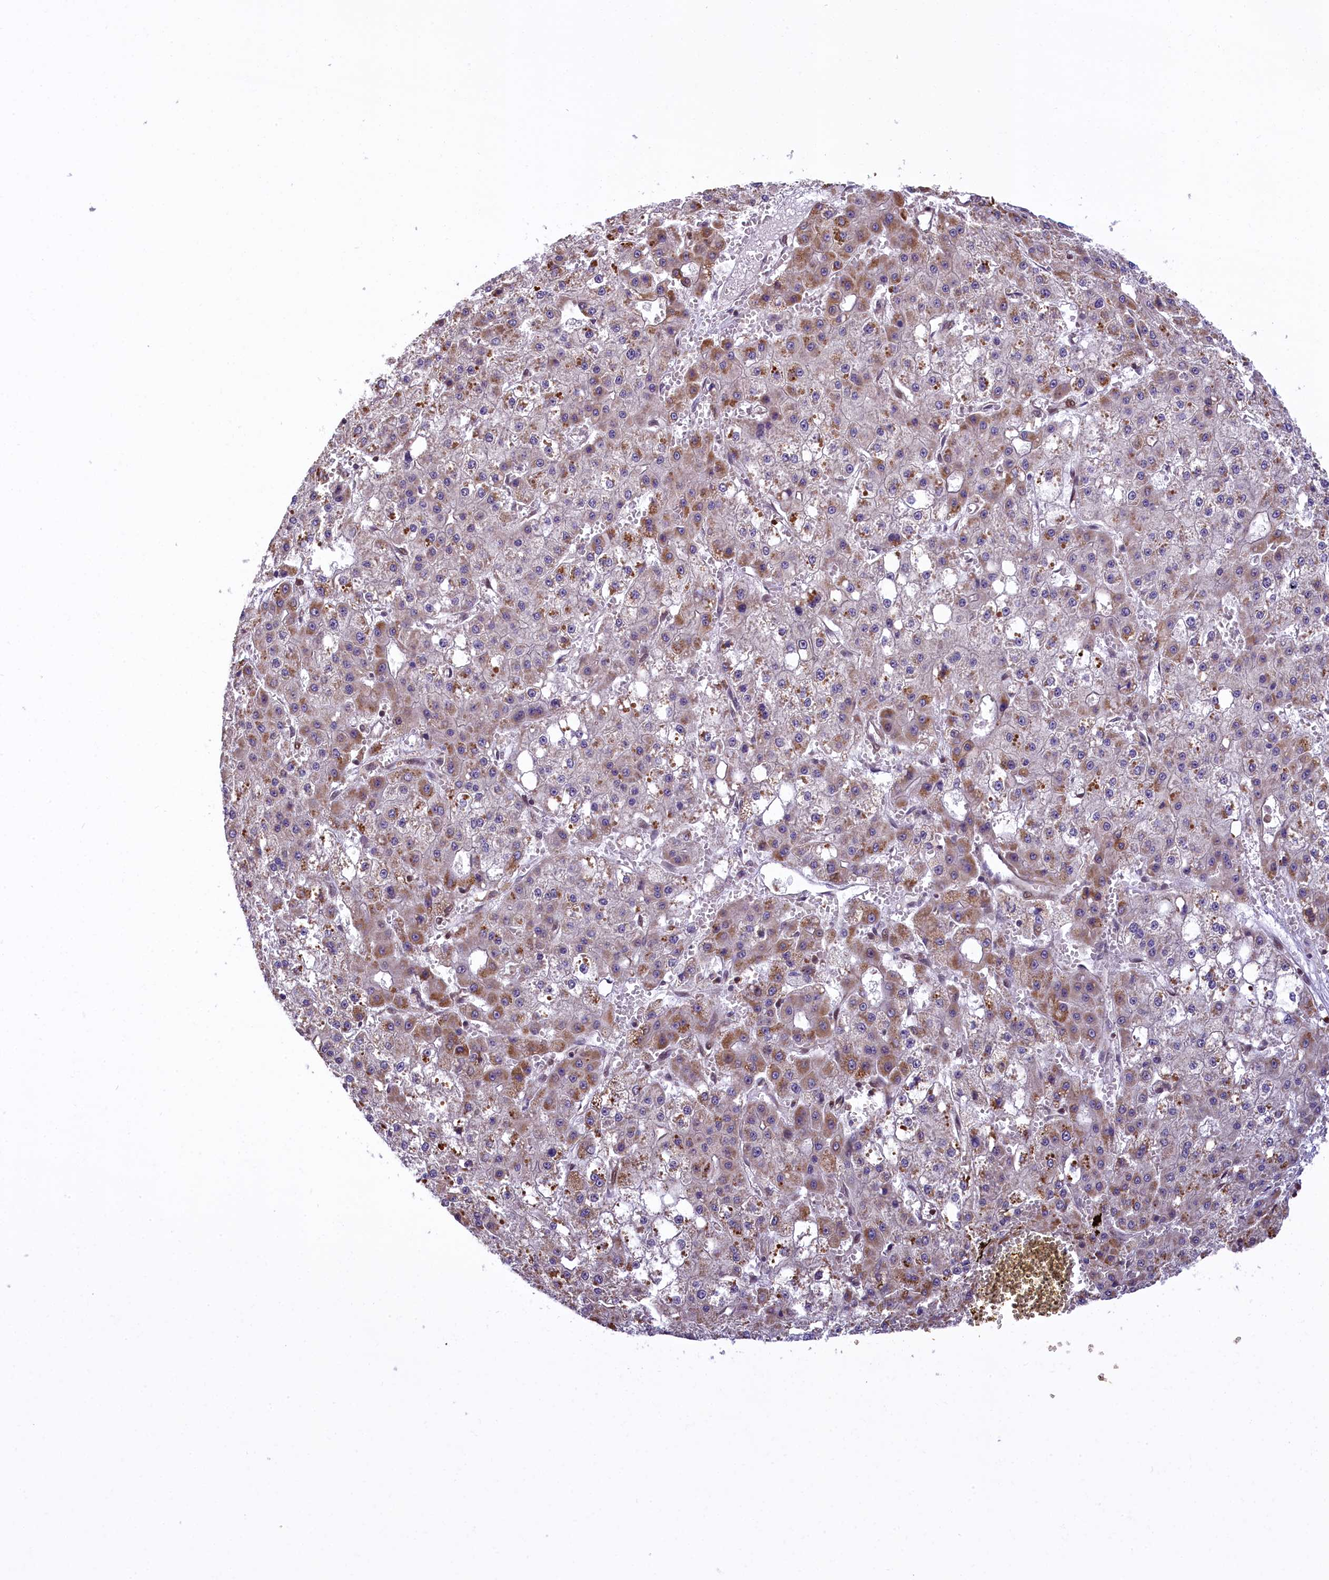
{"staining": {"intensity": "moderate", "quantity": "25%-75%", "location": "cytoplasmic/membranous"}, "tissue": "liver cancer", "cell_type": "Tumor cells", "image_type": "cancer", "snomed": [{"axis": "morphology", "description": "Carcinoma, Hepatocellular, NOS"}, {"axis": "topography", "description": "Liver"}], "caption": "Immunohistochemical staining of human hepatocellular carcinoma (liver) displays medium levels of moderate cytoplasmic/membranous positivity in about 25%-75% of tumor cells.", "gene": "CARD8", "patient": {"sex": "male", "age": 47}}